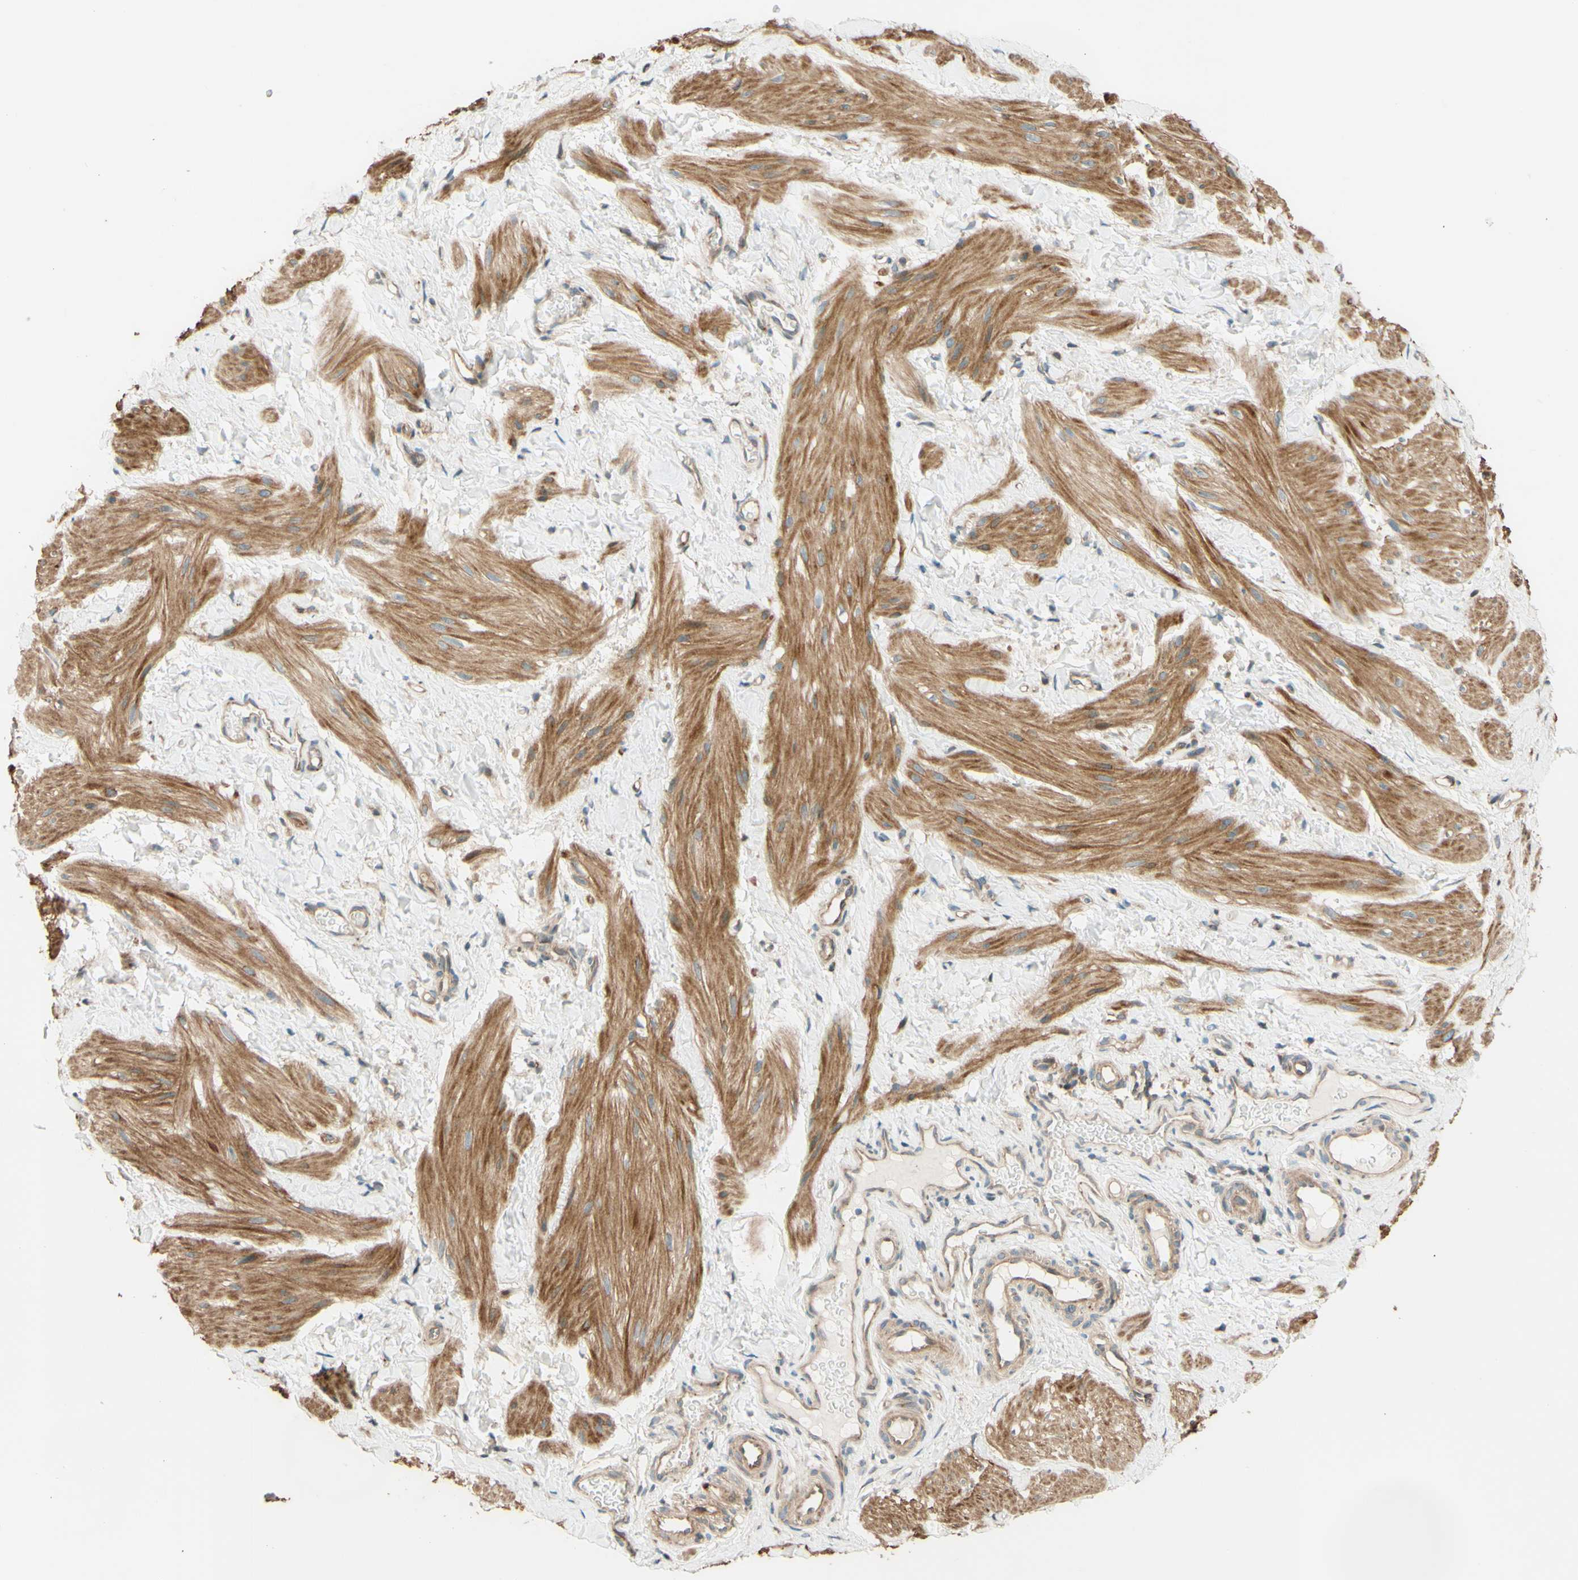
{"staining": {"intensity": "moderate", "quantity": ">75%", "location": "cytoplasmic/membranous"}, "tissue": "smooth muscle", "cell_type": "Smooth muscle cells", "image_type": "normal", "snomed": [{"axis": "morphology", "description": "Normal tissue, NOS"}, {"axis": "topography", "description": "Smooth muscle"}], "caption": "Protein staining by IHC demonstrates moderate cytoplasmic/membranous positivity in about >75% of smooth muscle cells in unremarkable smooth muscle.", "gene": "RNF19A", "patient": {"sex": "male", "age": 16}}